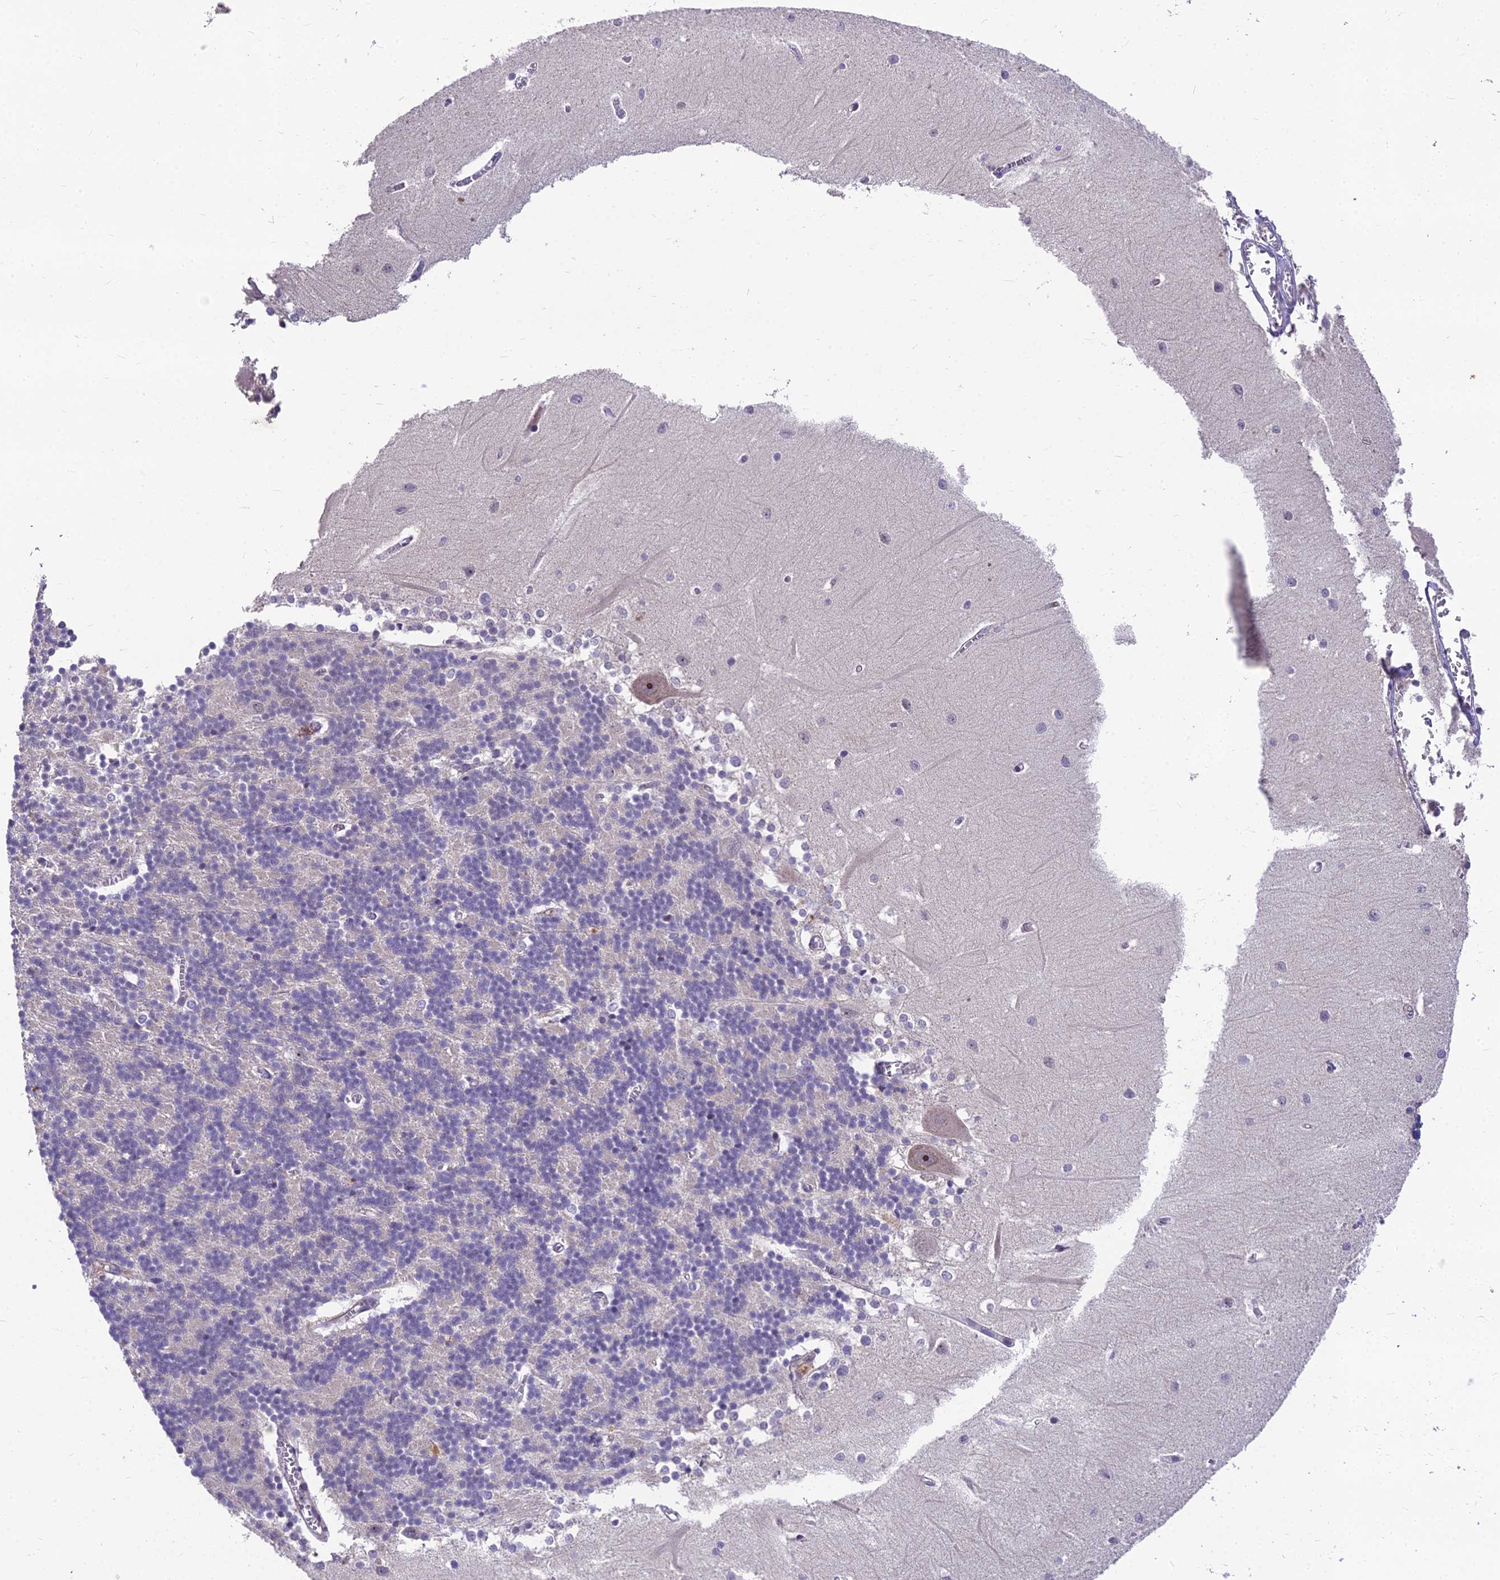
{"staining": {"intensity": "negative", "quantity": "none", "location": "none"}, "tissue": "cerebellum", "cell_type": "Cells in granular layer", "image_type": "normal", "snomed": [{"axis": "morphology", "description": "Normal tissue, NOS"}, {"axis": "topography", "description": "Cerebellum"}], "caption": "IHC histopathology image of normal cerebellum stained for a protein (brown), which demonstrates no staining in cells in granular layer.", "gene": "ZNF333", "patient": {"sex": "male", "age": 37}}